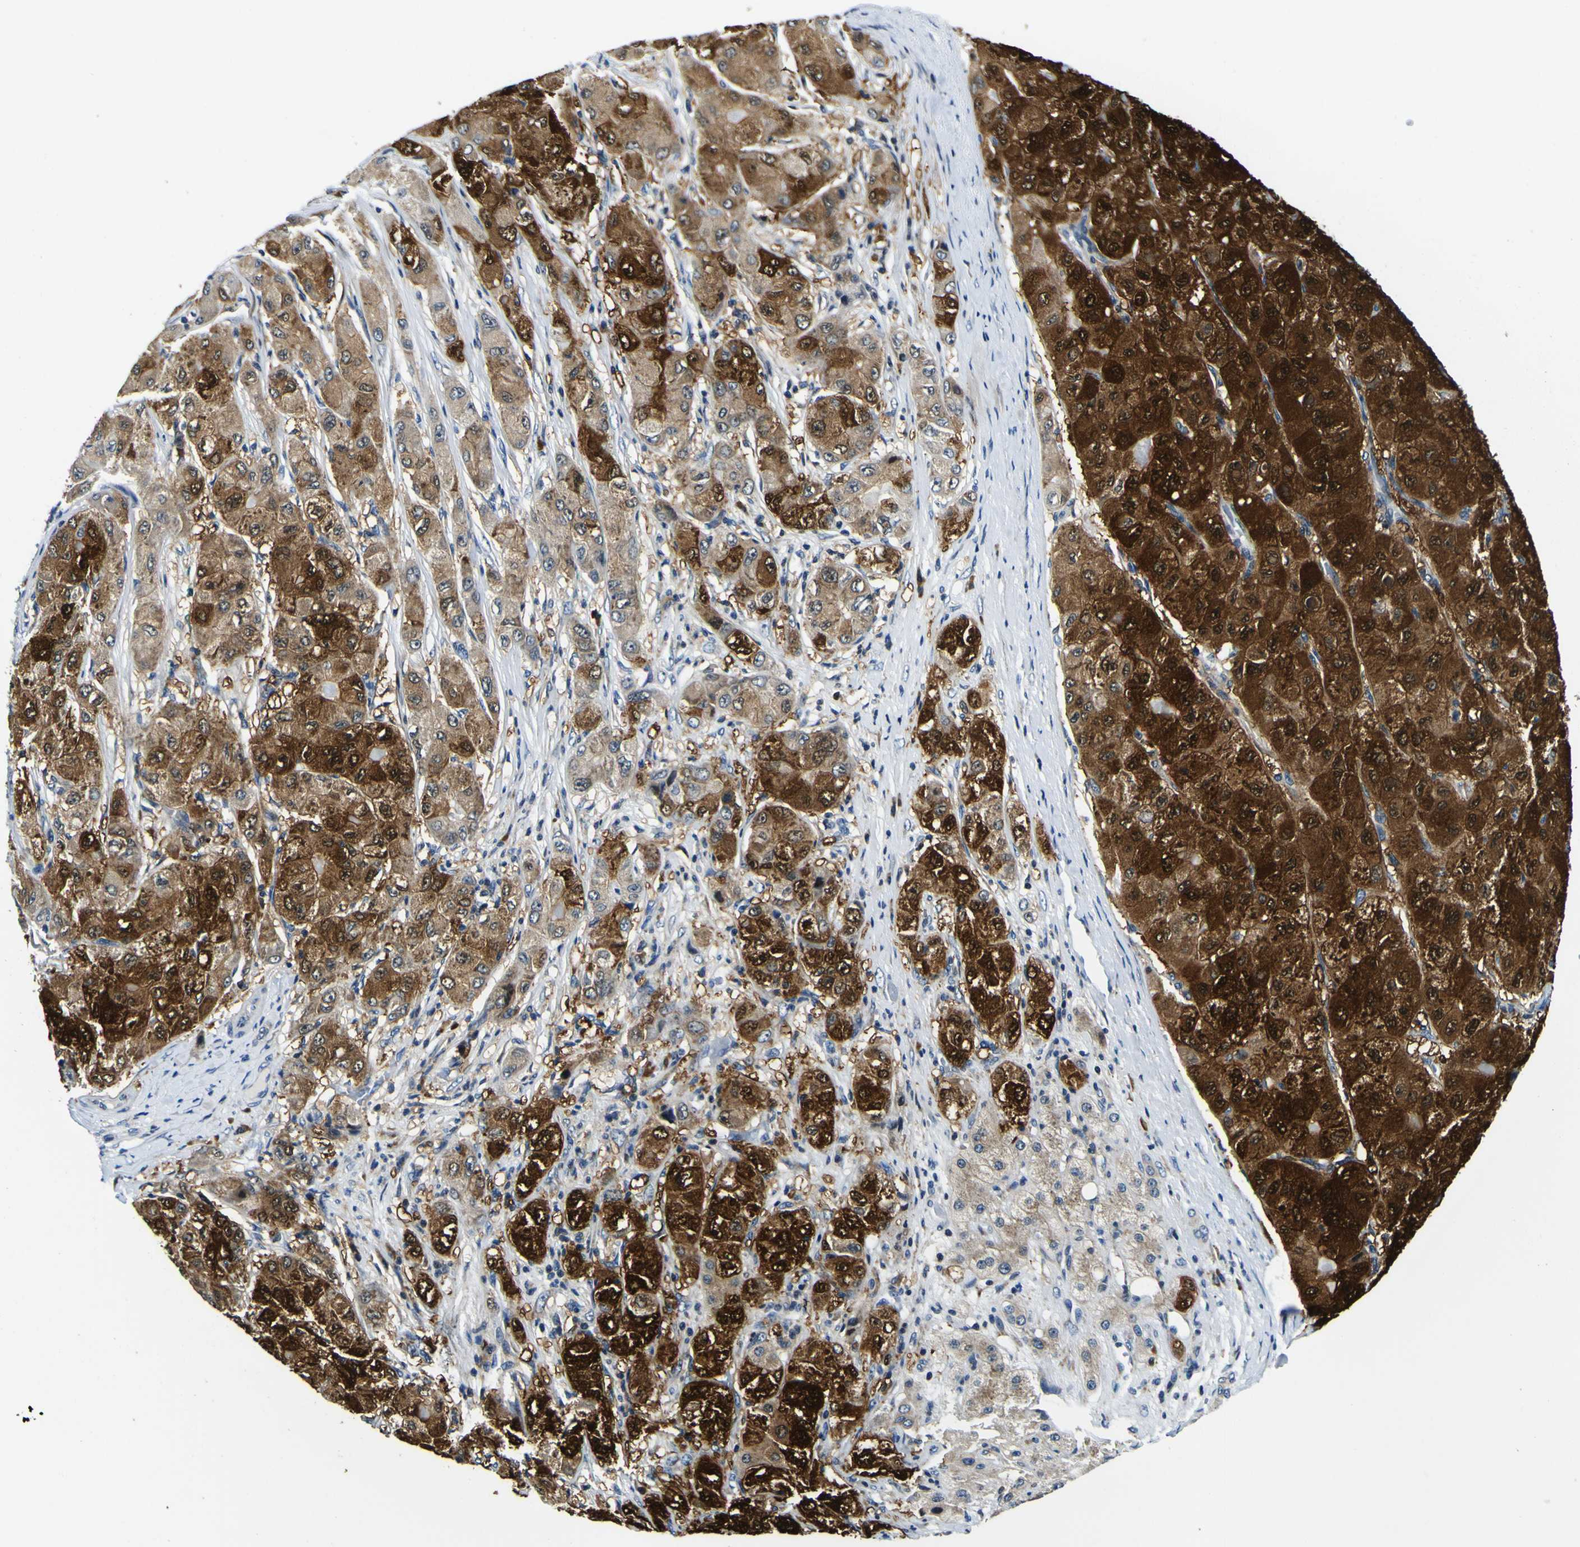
{"staining": {"intensity": "strong", "quantity": ">75%", "location": "cytoplasmic/membranous,nuclear"}, "tissue": "liver cancer", "cell_type": "Tumor cells", "image_type": "cancer", "snomed": [{"axis": "morphology", "description": "Carcinoma, Hepatocellular, NOS"}, {"axis": "topography", "description": "Liver"}], "caption": "Strong cytoplasmic/membranous and nuclear positivity is present in approximately >75% of tumor cells in liver cancer. (DAB (3,3'-diaminobenzidine) IHC, brown staining for protein, blue staining for nuclei).", "gene": "NLRP3", "patient": {"sex": "male", "age": 80}}